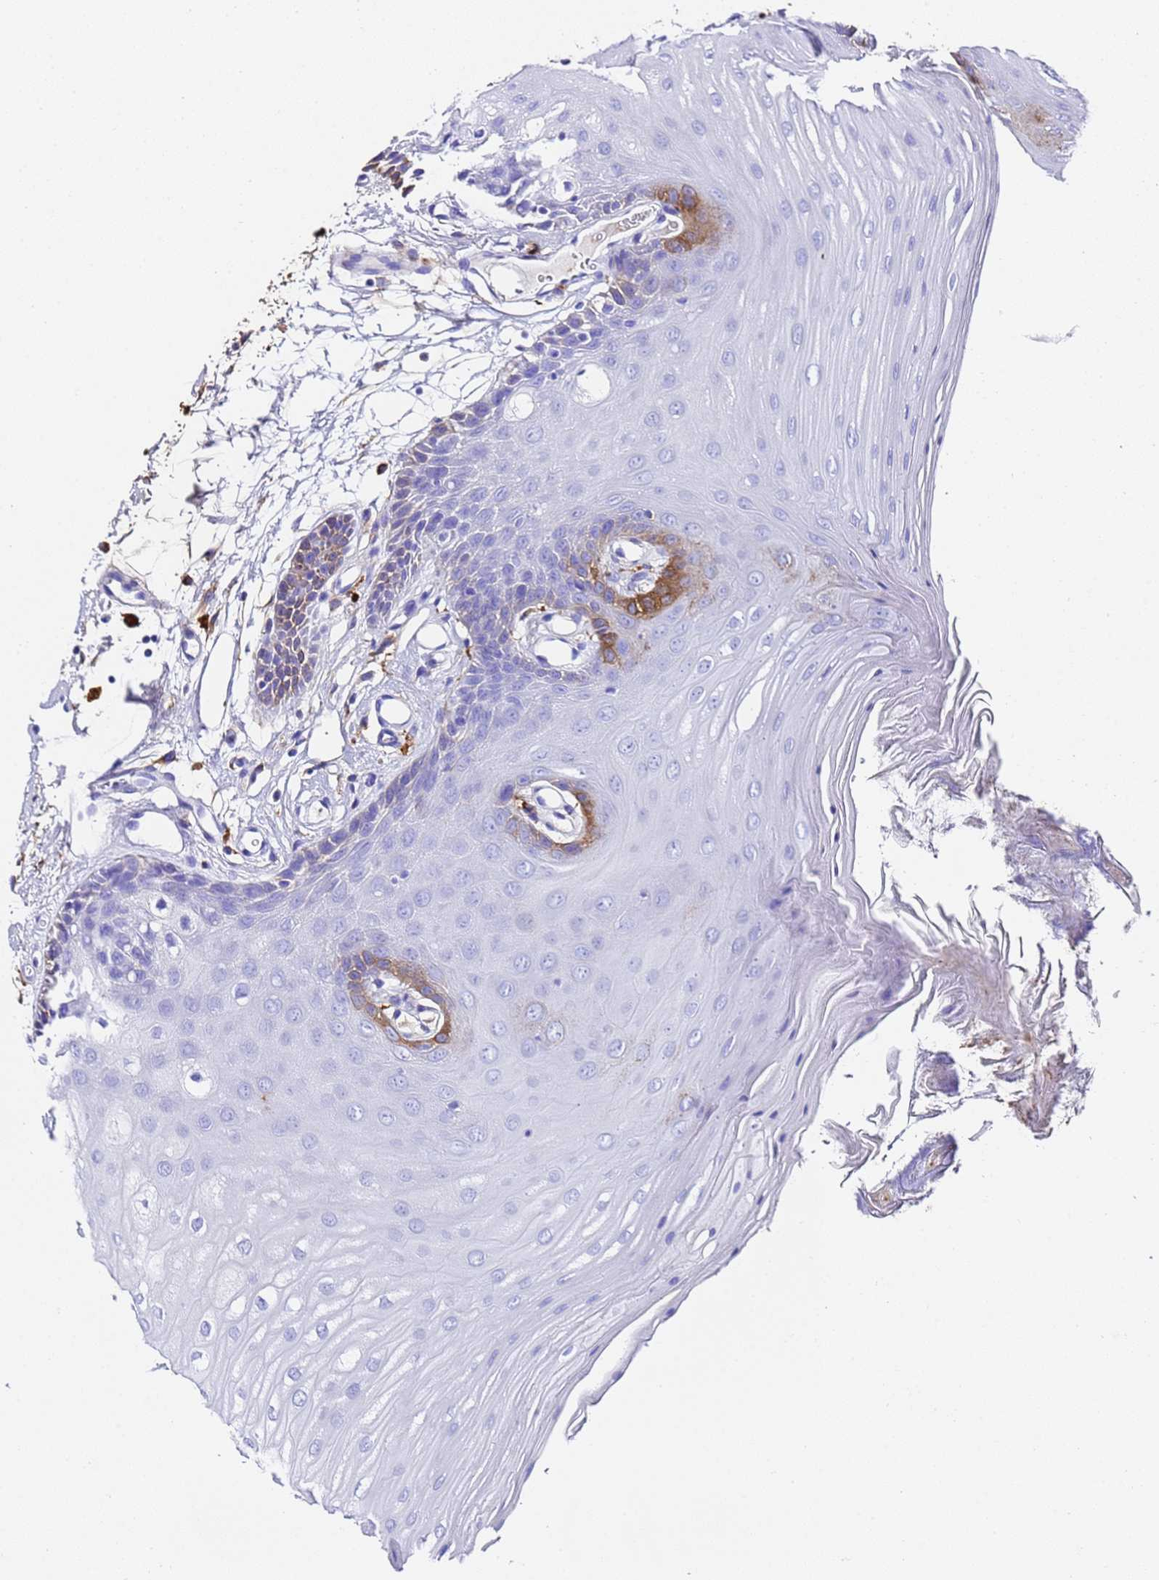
{"staining": {"intensity": "moderate", "quantity": "<25%", "location": "cytoplasmic/membranous"}, "tissue": "oral mucosa", "cell_type": "Squamous epithelial cells", "image_type": "normal", "snomed": [{"axis": "morphology", "description": "Normal tissue, NOS"}, {"axis": "topography", "description": "Oral tissue"}, {"axis": "topography", "description": "Tounge, NOS"}], "caption": "Protein expression analysis of benign human oral mucosa reveals moderate cytoplasmic/membranous expression in about <25% of squamous epithelial cells. (Brightfield microscopy of DAB IHC at high magnification).", "gene": "FTL", "patient": {"sex": "female", "age": 73}}